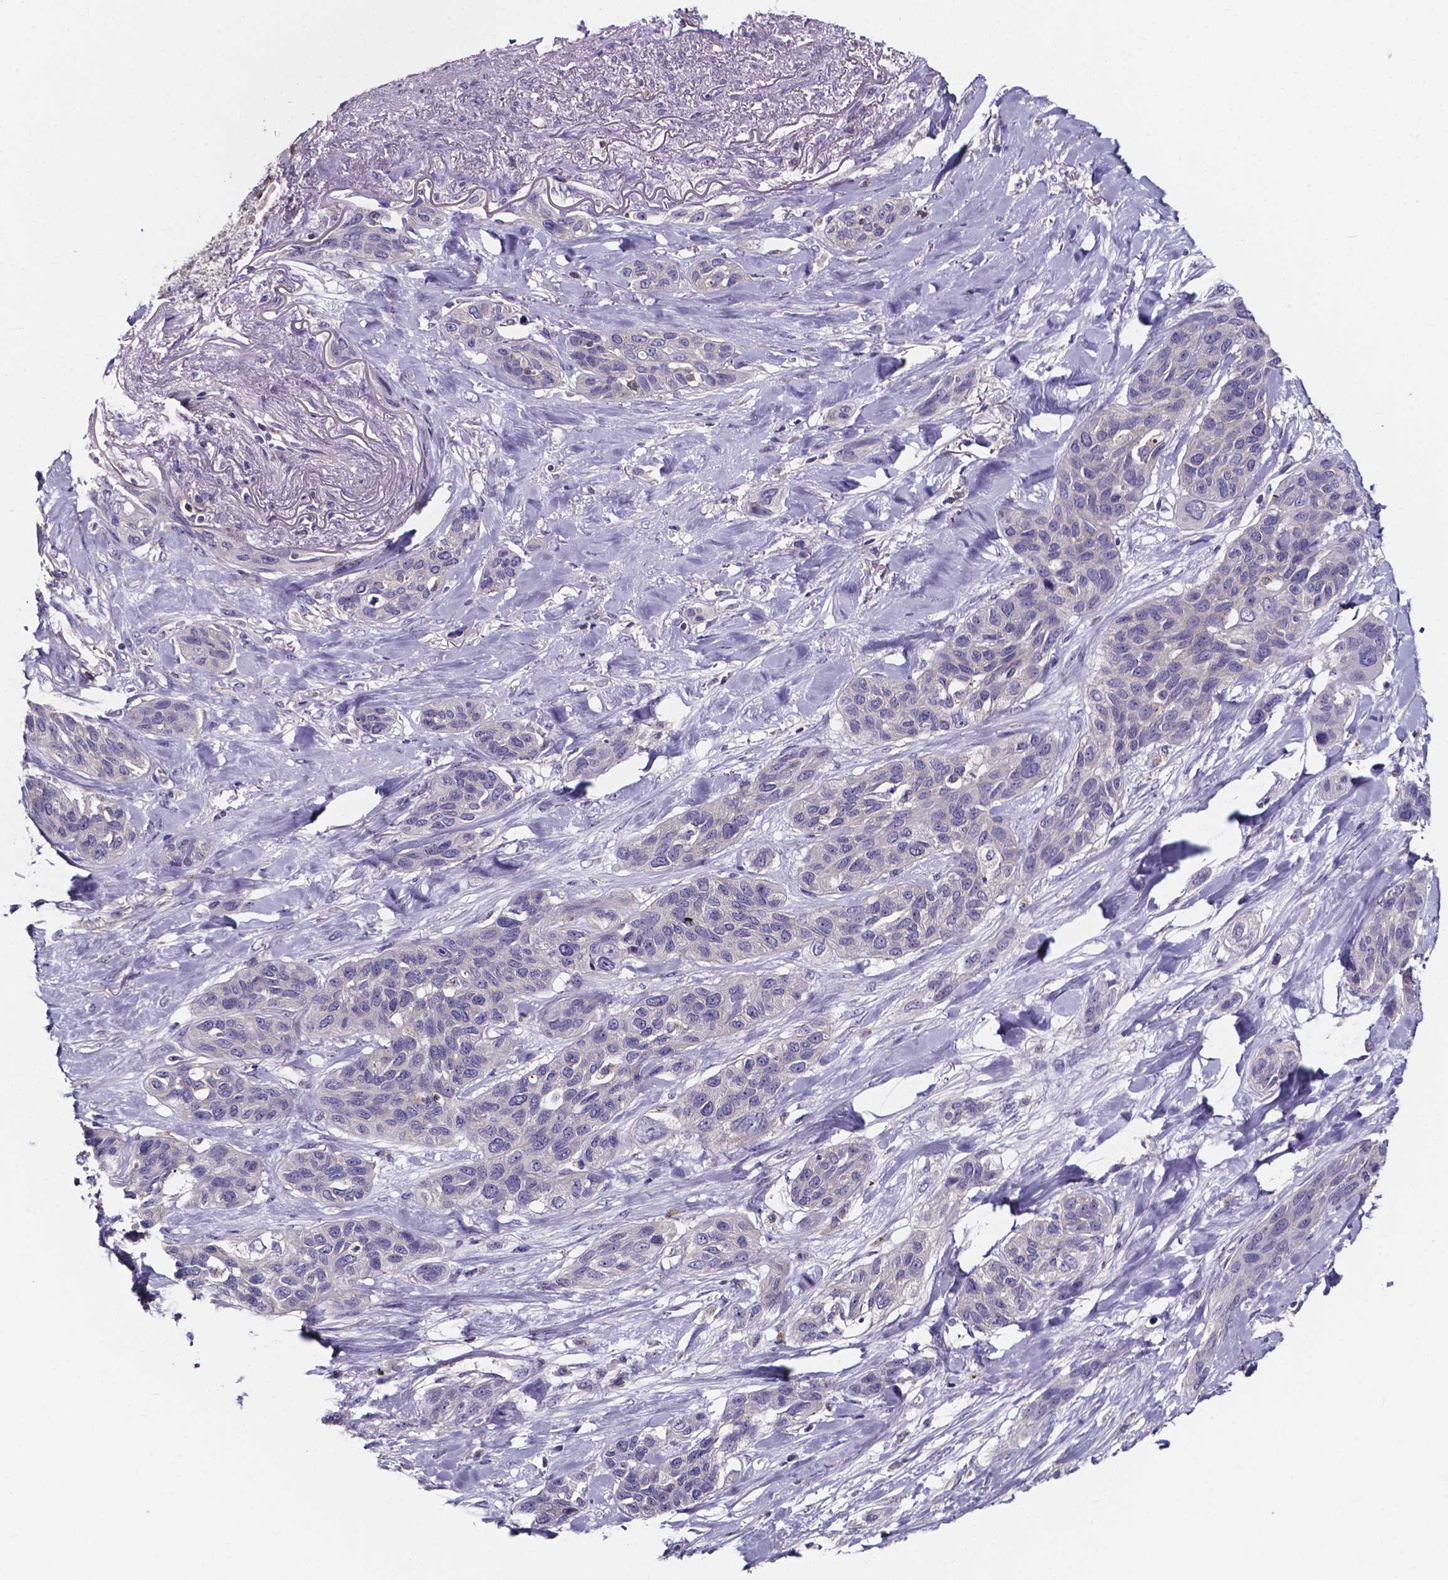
{"staining": {"intensity": "negative", "quantity": "none", "location": "none"}, "tissue": "lung cancer", "cell_type": "Tumor cells", "image_type": "cancer", "snomed": [{"axis": "morphology", "description": "Squamous cell carcinoma, NOS"}, {"axis": "topography", "description": "Lung"}], "caption": "Immunohistochemistry (IHC) photomicrograph of human lung cancer (squamous cell carcinoma) stained for a protein (brown), which exhibits no positivity in tumor cells.", "gene": "THEMIS", "patient": {"sex": "female", "age": 70}}